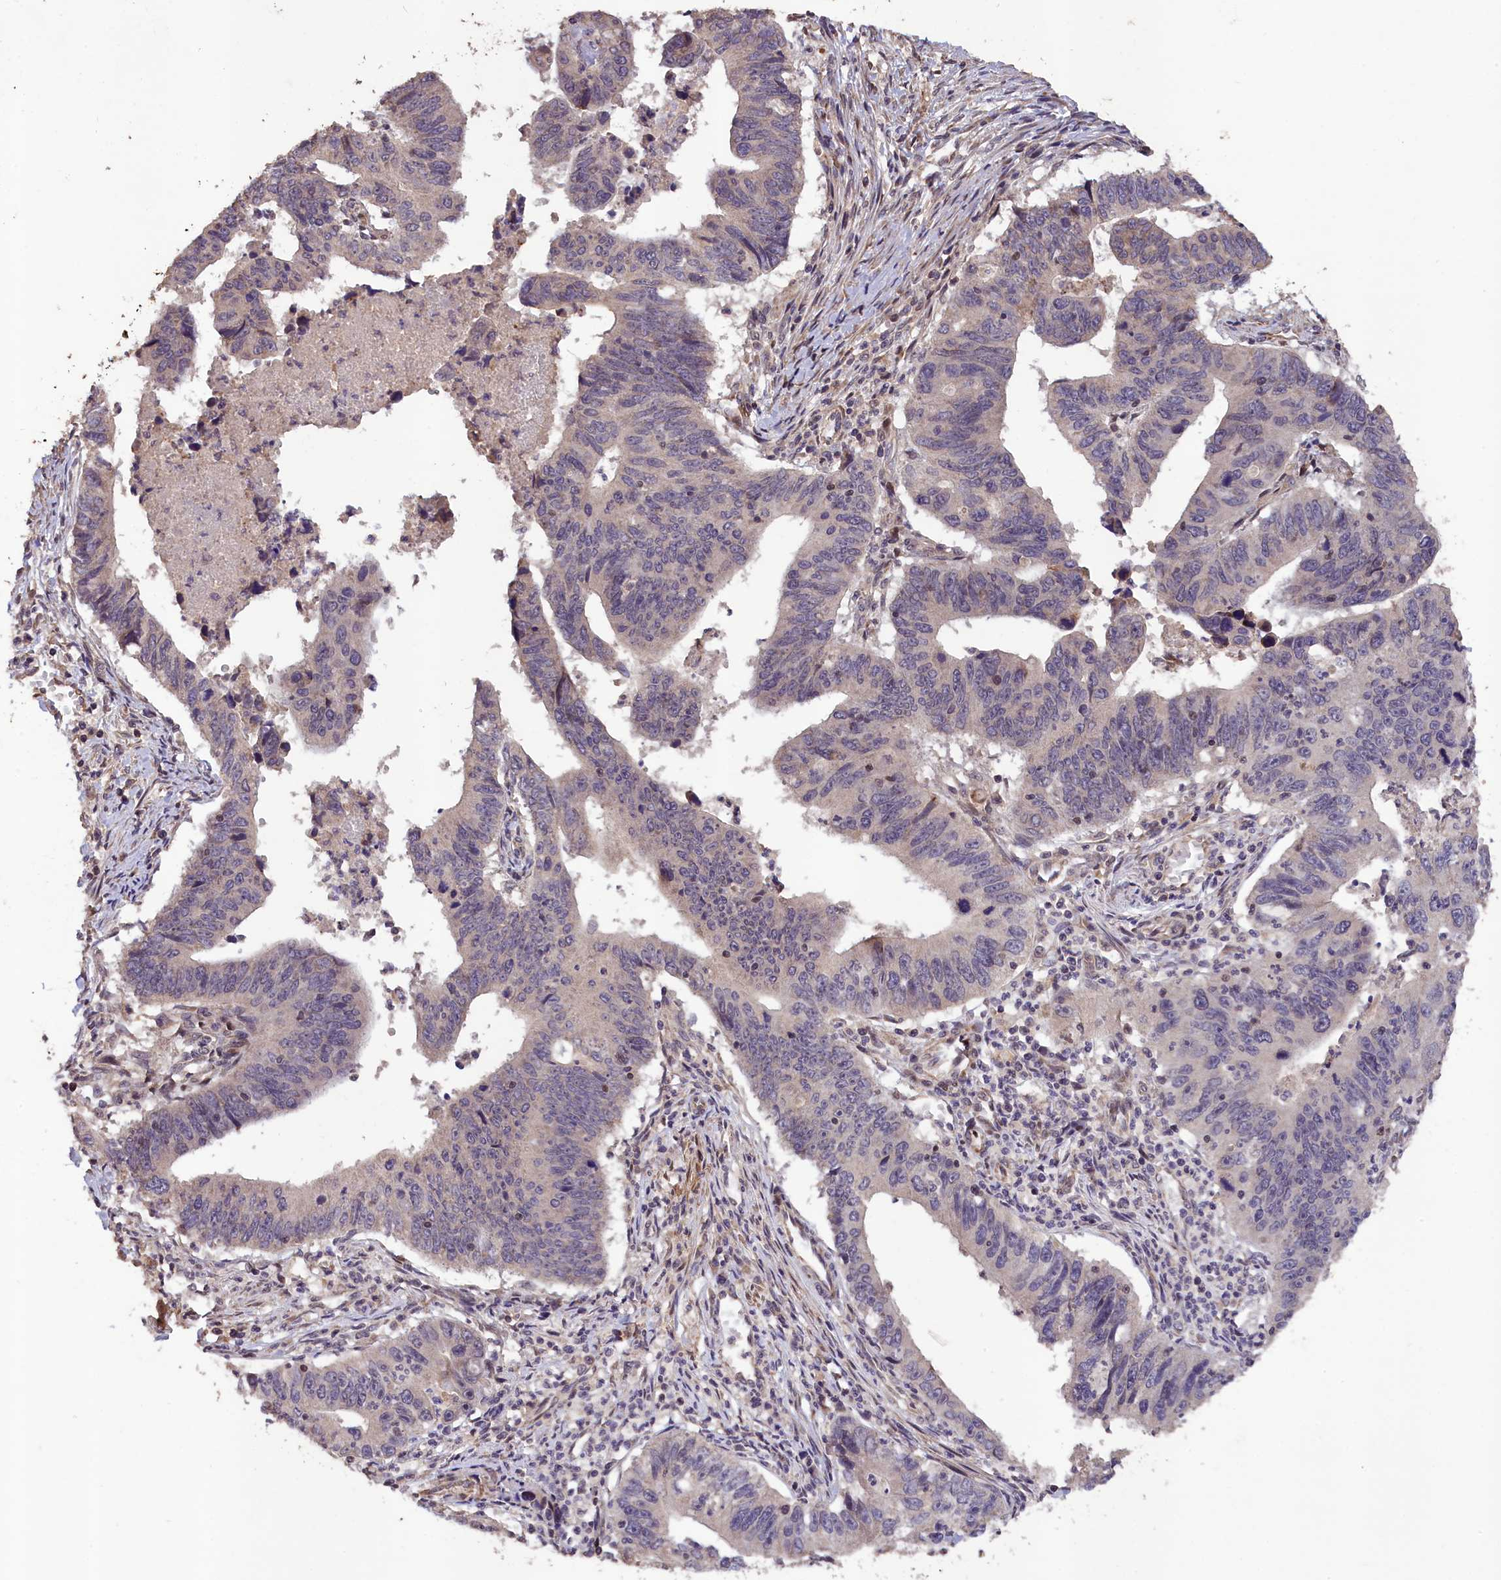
{"staining": {"intensity": "negative", "quantity": "none", "location": "none"}, "tissue": "stomach cancer", "cell_type": "Tumor cells", "image_type": "cancer", "snomed": [{"axis": "morphology", "description": "Adenocarcinoma, NOS"}, {"axis": "topography", "description": "Stomach"}], "caption": "An IHC image of stomach adenocarcinoma is shown. There is no staining in tumor cells of stomach adenocarcinoma. The staining was performed using DAB to visualize the protein expression in brown, while the nuclei were stained in blue with hematoxylin (Magnification: 20x).", "gene": "DNAJB9", "patient": {"sex": "male", "age": 59}}